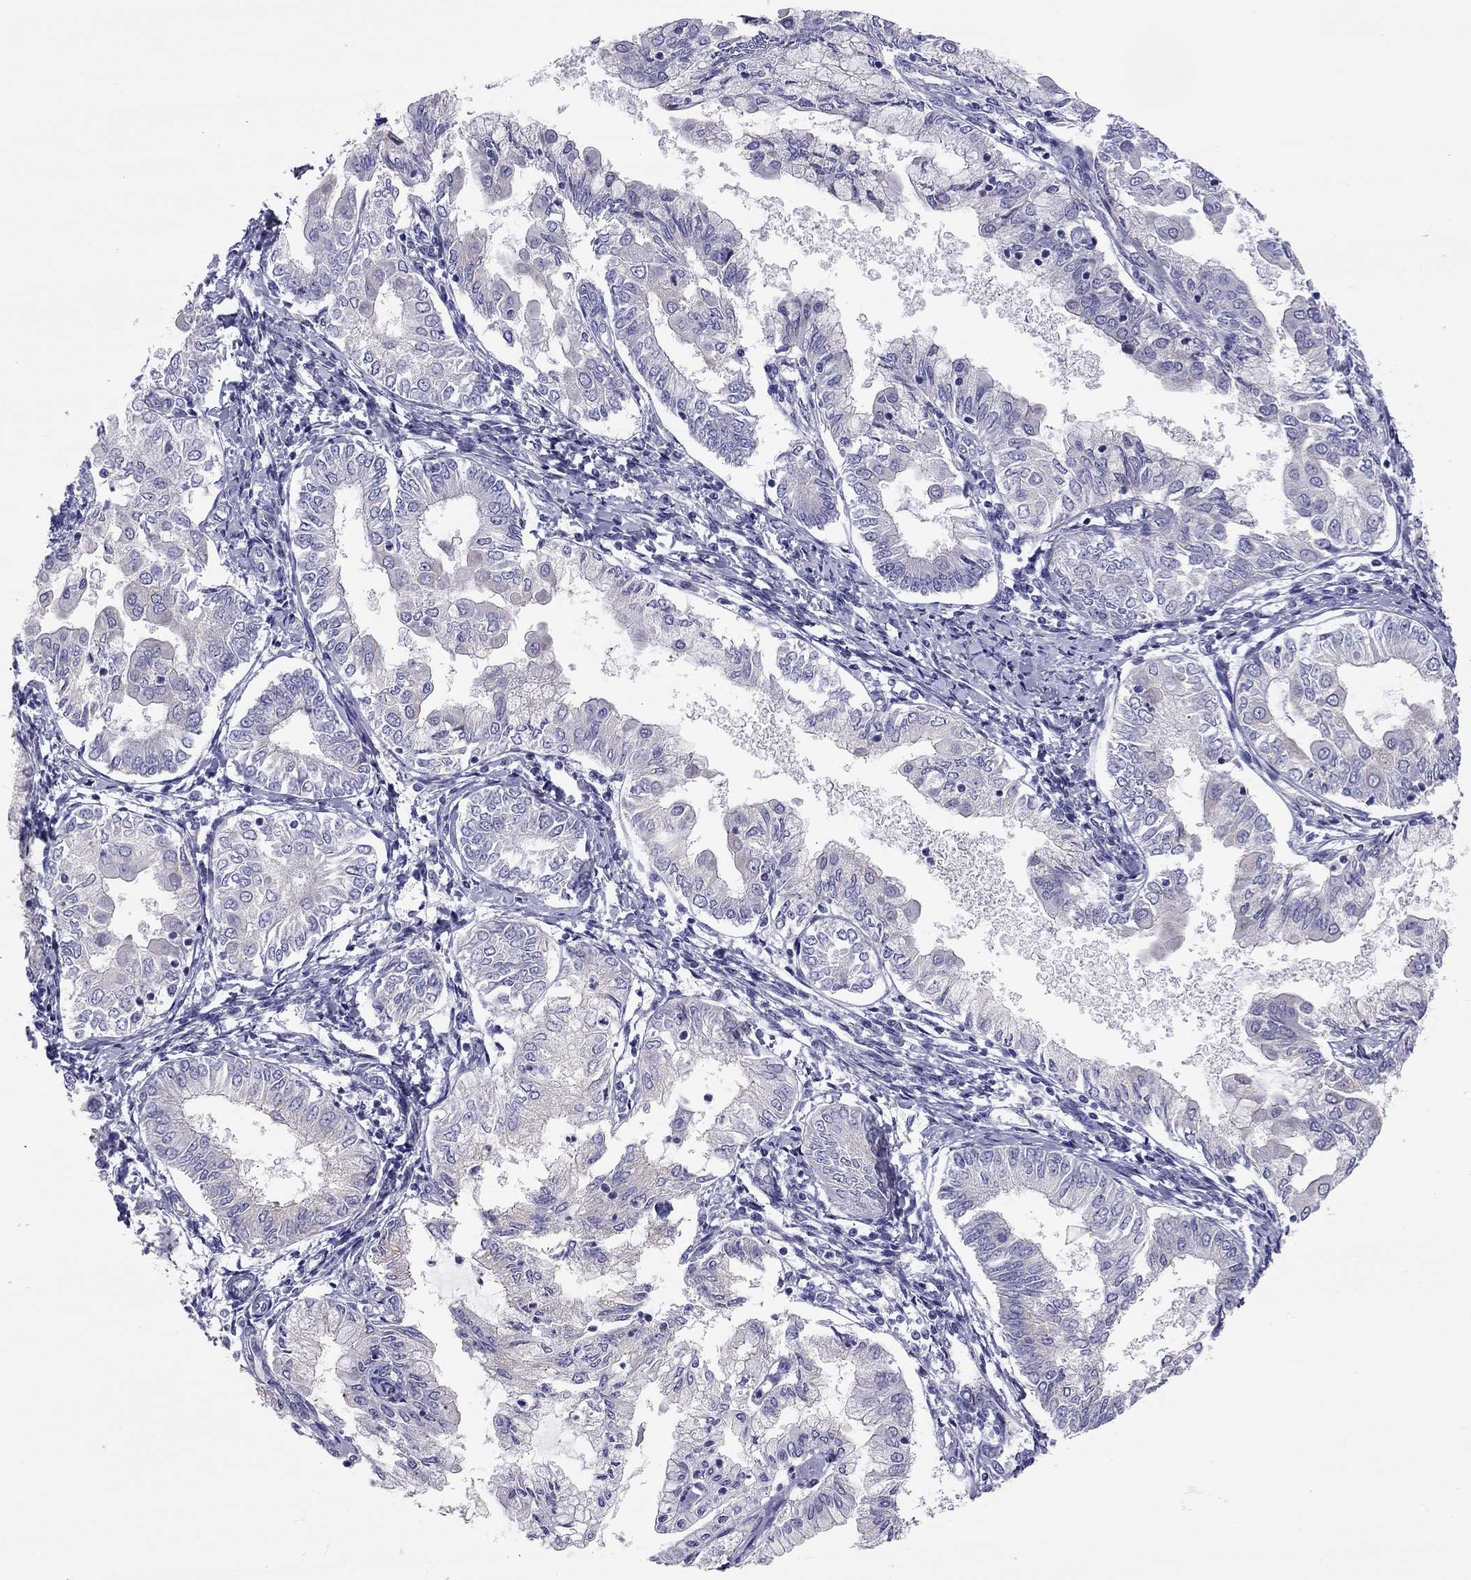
{"staining": {"intensity": "negative", "quantity": "none", "location": "none"}, "tissue": "endometrial cancer", "cell_type": "Tumor cells", "image_type": "cancer", "snomed": [{"axis": "morphology", "description": "Adenocarcinoma, NOS"}, {"axis": "topography", "description": "Endometrium"}], "caption": "A high-resolution micrograph shows immunohistochemistry staining of endometrial cancer, which demonstrates no significant positivity in tumor cells.", "gene": "SCARB1", "patient": {"sex": "female", "age": 68}}